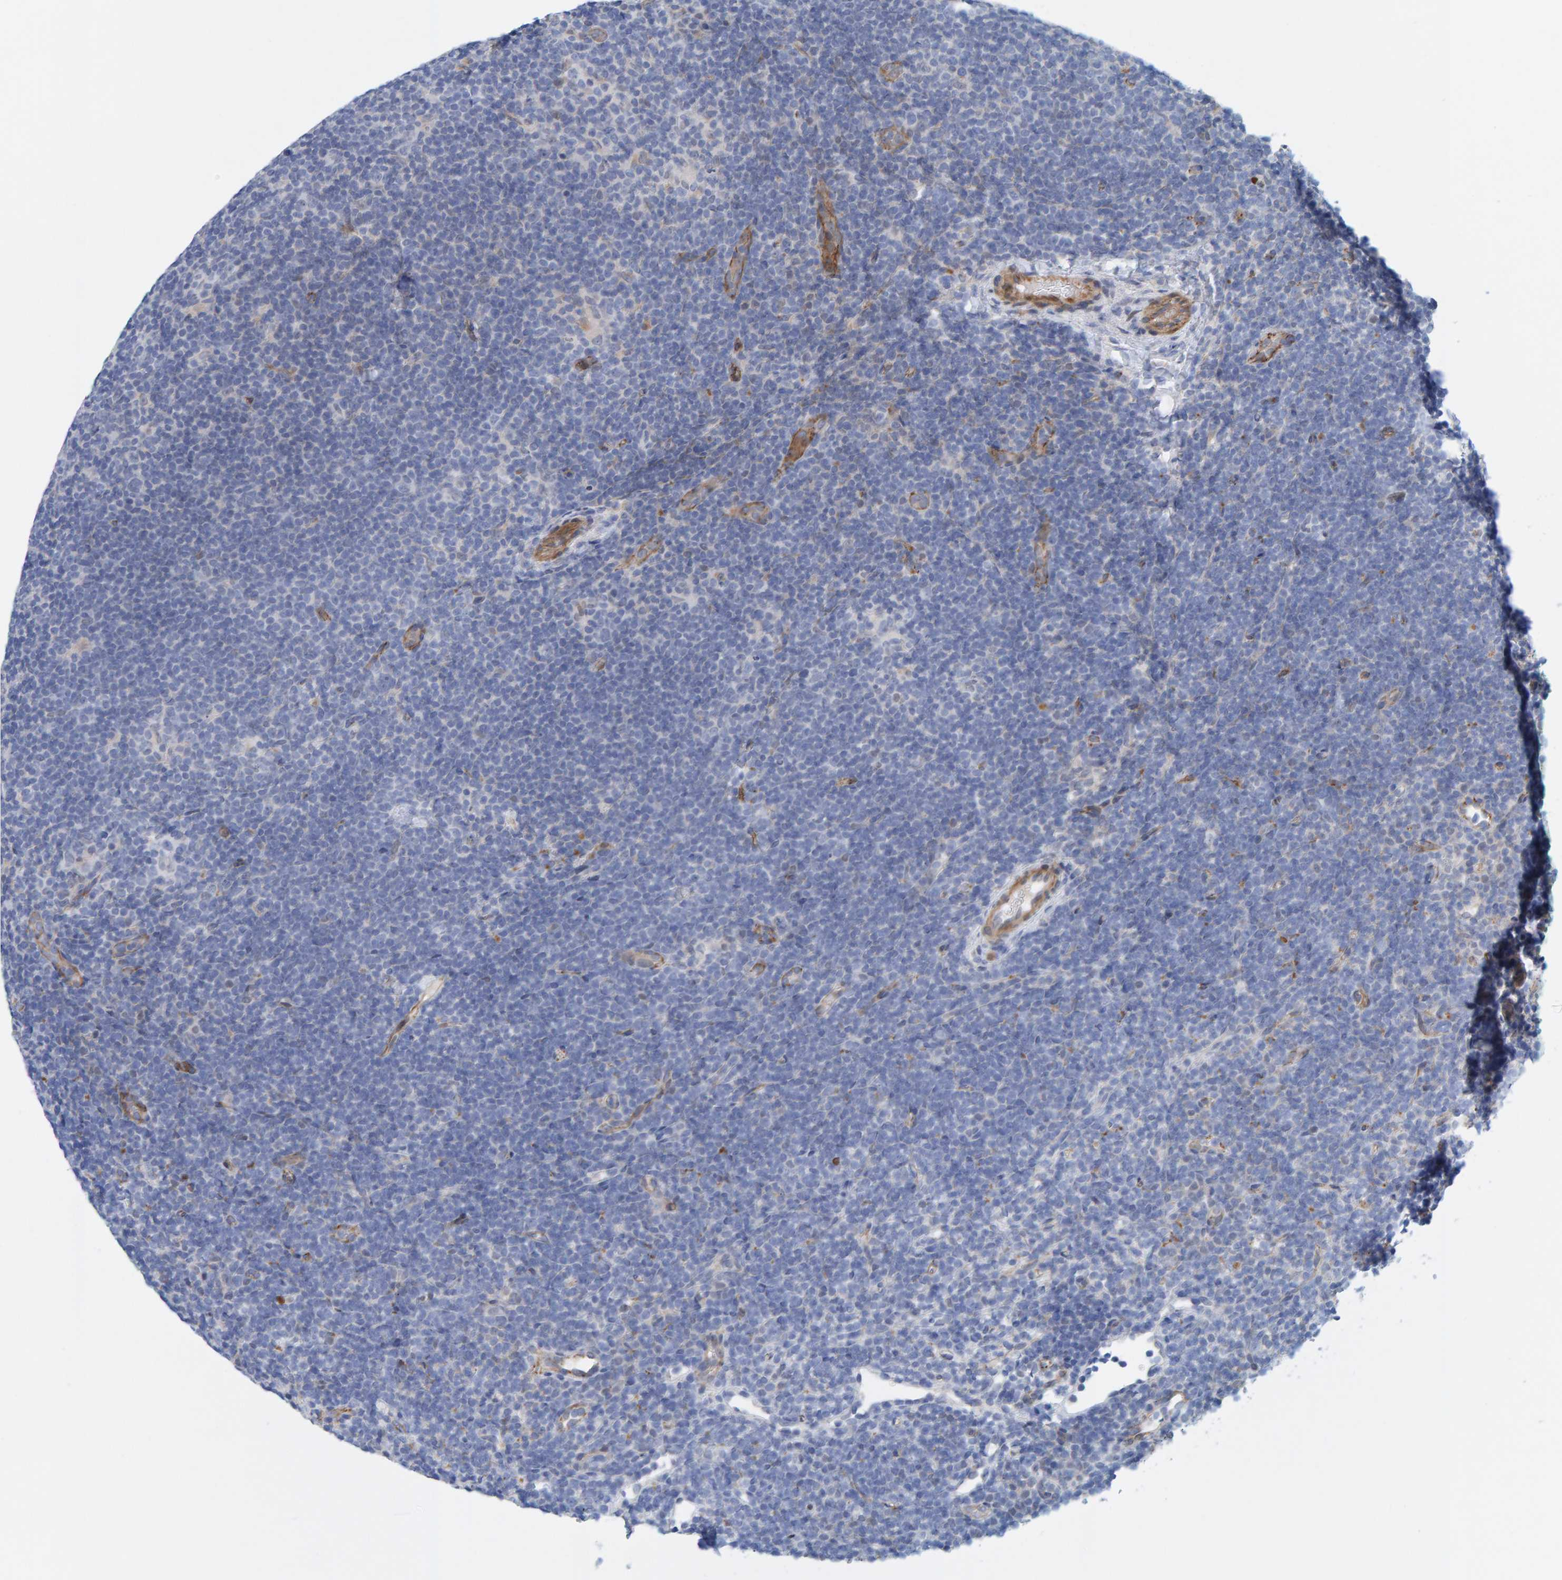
{"staining": {"intensity": "negative", "quantity": "none", "location": "none"}, "tissue": "lymphoma", "cell_type": "Tumor cells", "image_type": "cancer", "snomed": [{"axis": "morphology", "description": "Hodgkin's disease, NOS"}, {"axis": "topography", "description": "Lymph node"}], "caption": "This is a micrograph of IHC staining of lymphoma, which shows no staining in tumor cells.", "gene": "KRBA2", "patient": {"sex": "female", "age": 57}}